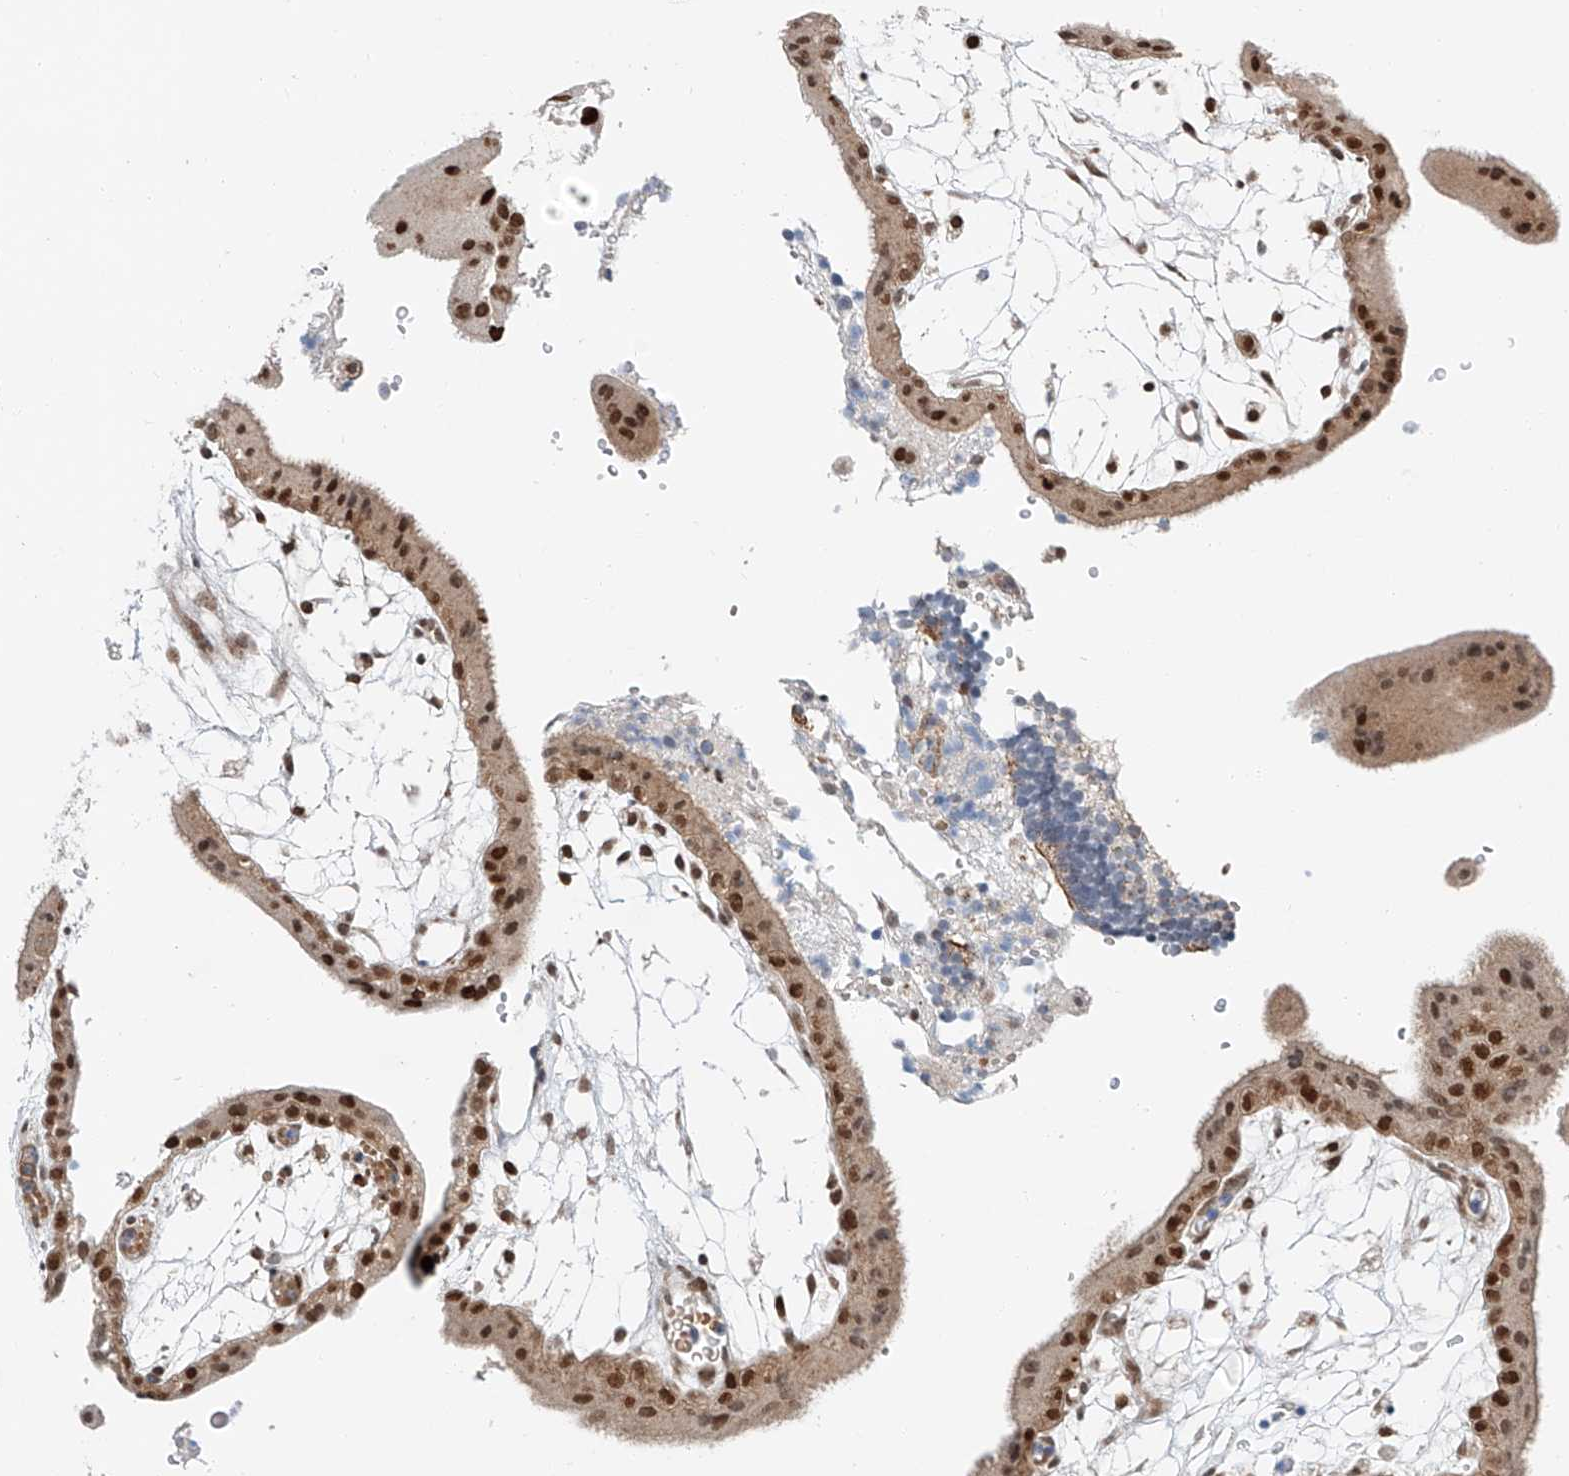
{"staining": {"intensity": "strong", "quantity": "25%-75%", "location": "cytoplasmic/membranous,nuclear"}, "tissue": "placenta", "cell_type": "Trophoblastic cells", "image_type": "normal", "snomed": [{"axis": "morphology", "description": "Normal tissue, NOS"}, {"axis": "topography", "description": "Placenta"}], "caption": "Strong cytoplasmic/membranous,nuclear positivity is seen in approximately 25%-75% of trophoblastic cells in unremarkable placenta.", "gene": "CLDND1", "patient": {"sex": "female", "age": 18}}